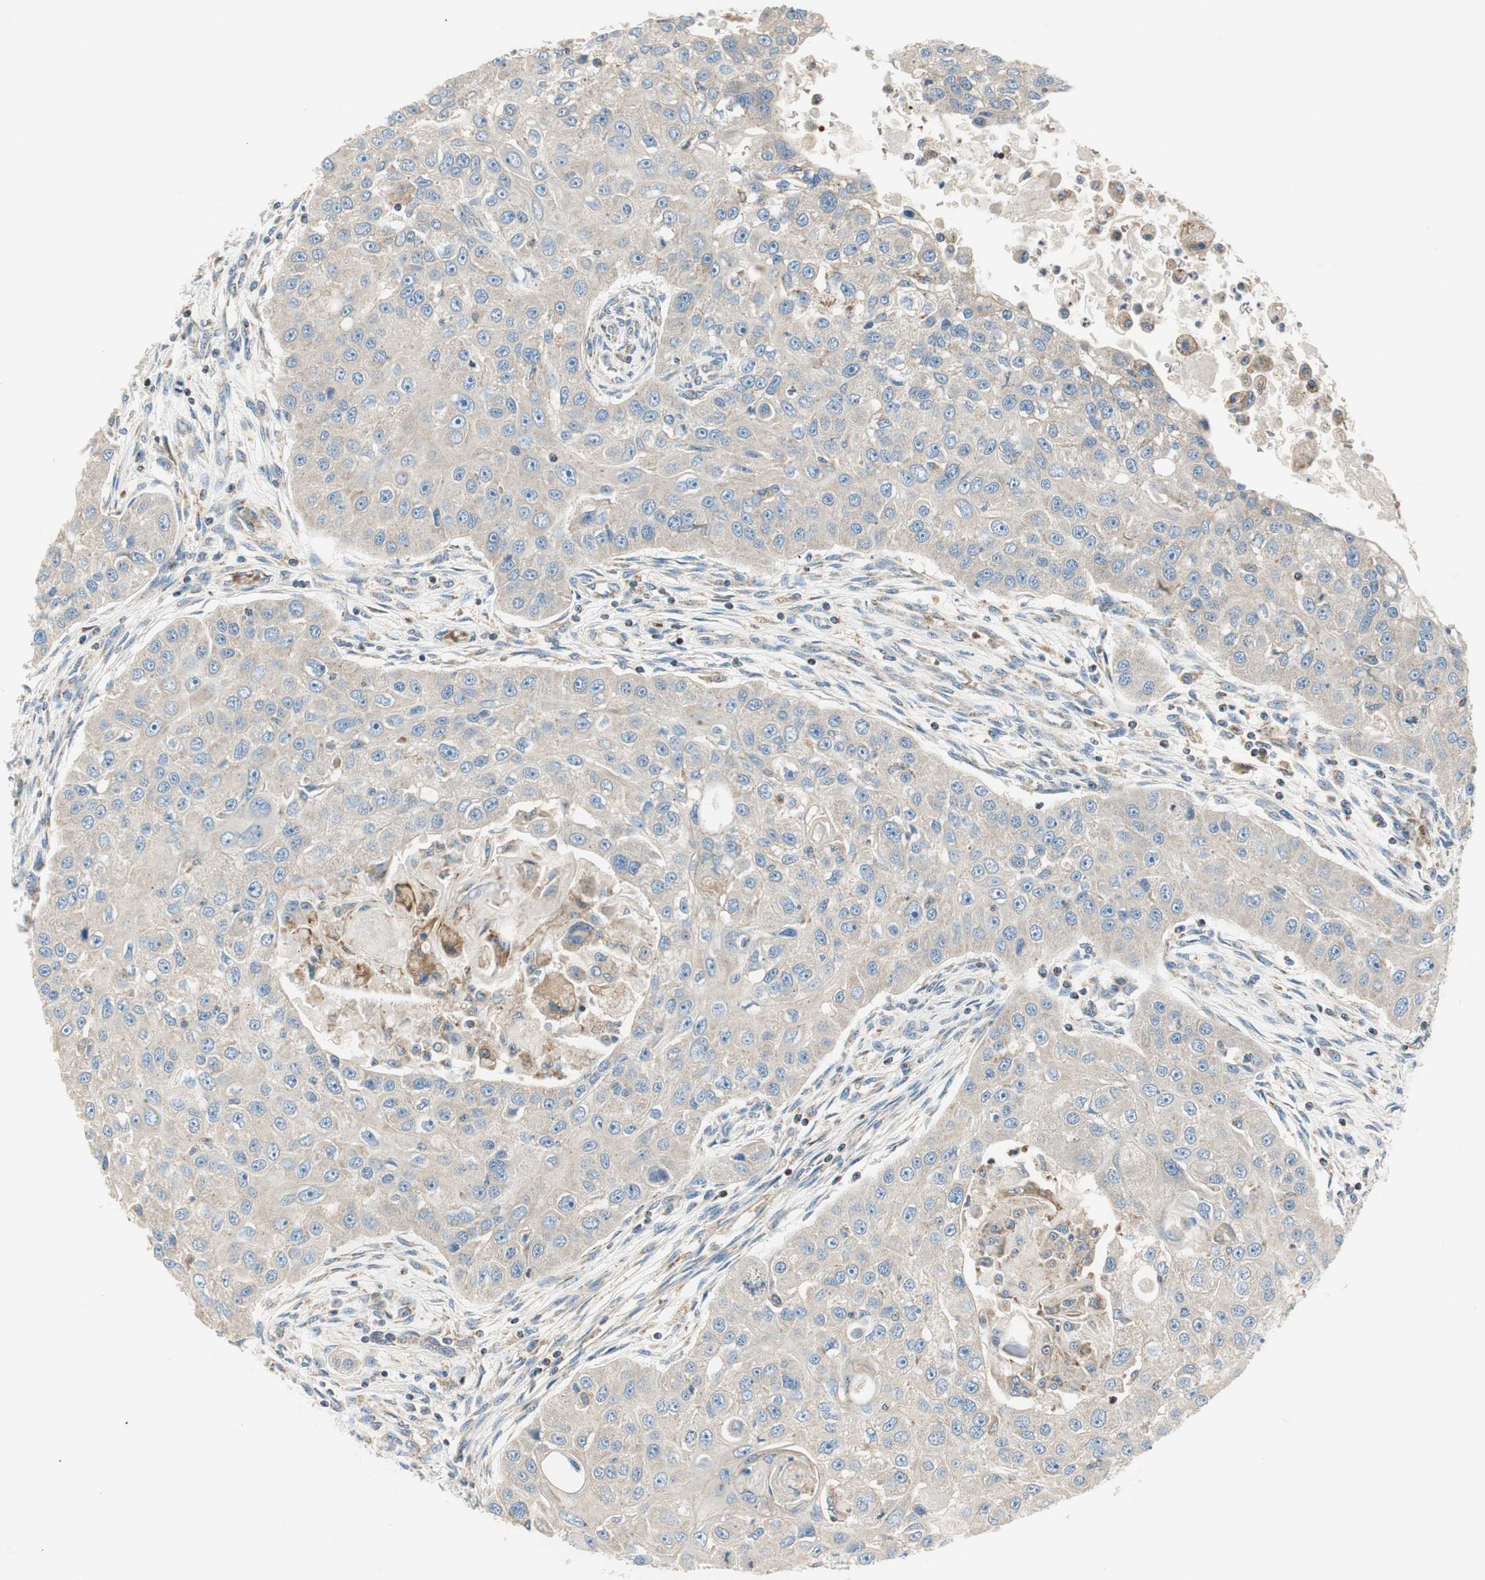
{"staining": {"intensity": "weak", "quantity": ">75%", "location": "cytoplasmic/membranous"}, "tissue": "head and neck cancer", "cell_type": "Tumor cells", "image_type": "cancer", "snomed": [{"axis": "morphology", "description": "Normal tissue, NOS"}, {"axis": "morphology", "description": "Squamous cell carcinoma, NOS"}, {"axis": "topography", "description": "Skeletal muscle"}, {"axis": "topography", "description": "Head-Neck"}], "caption": "IHC image of head and neck cancer (squamous cell carcinoma) stained for a protein (brown), which reveals low levels of weak cytoplasmic/membranous expression in approximately >75% of tumor cells.", "gene": "RORB", "patient": {"sex": "male", "age": 51}}